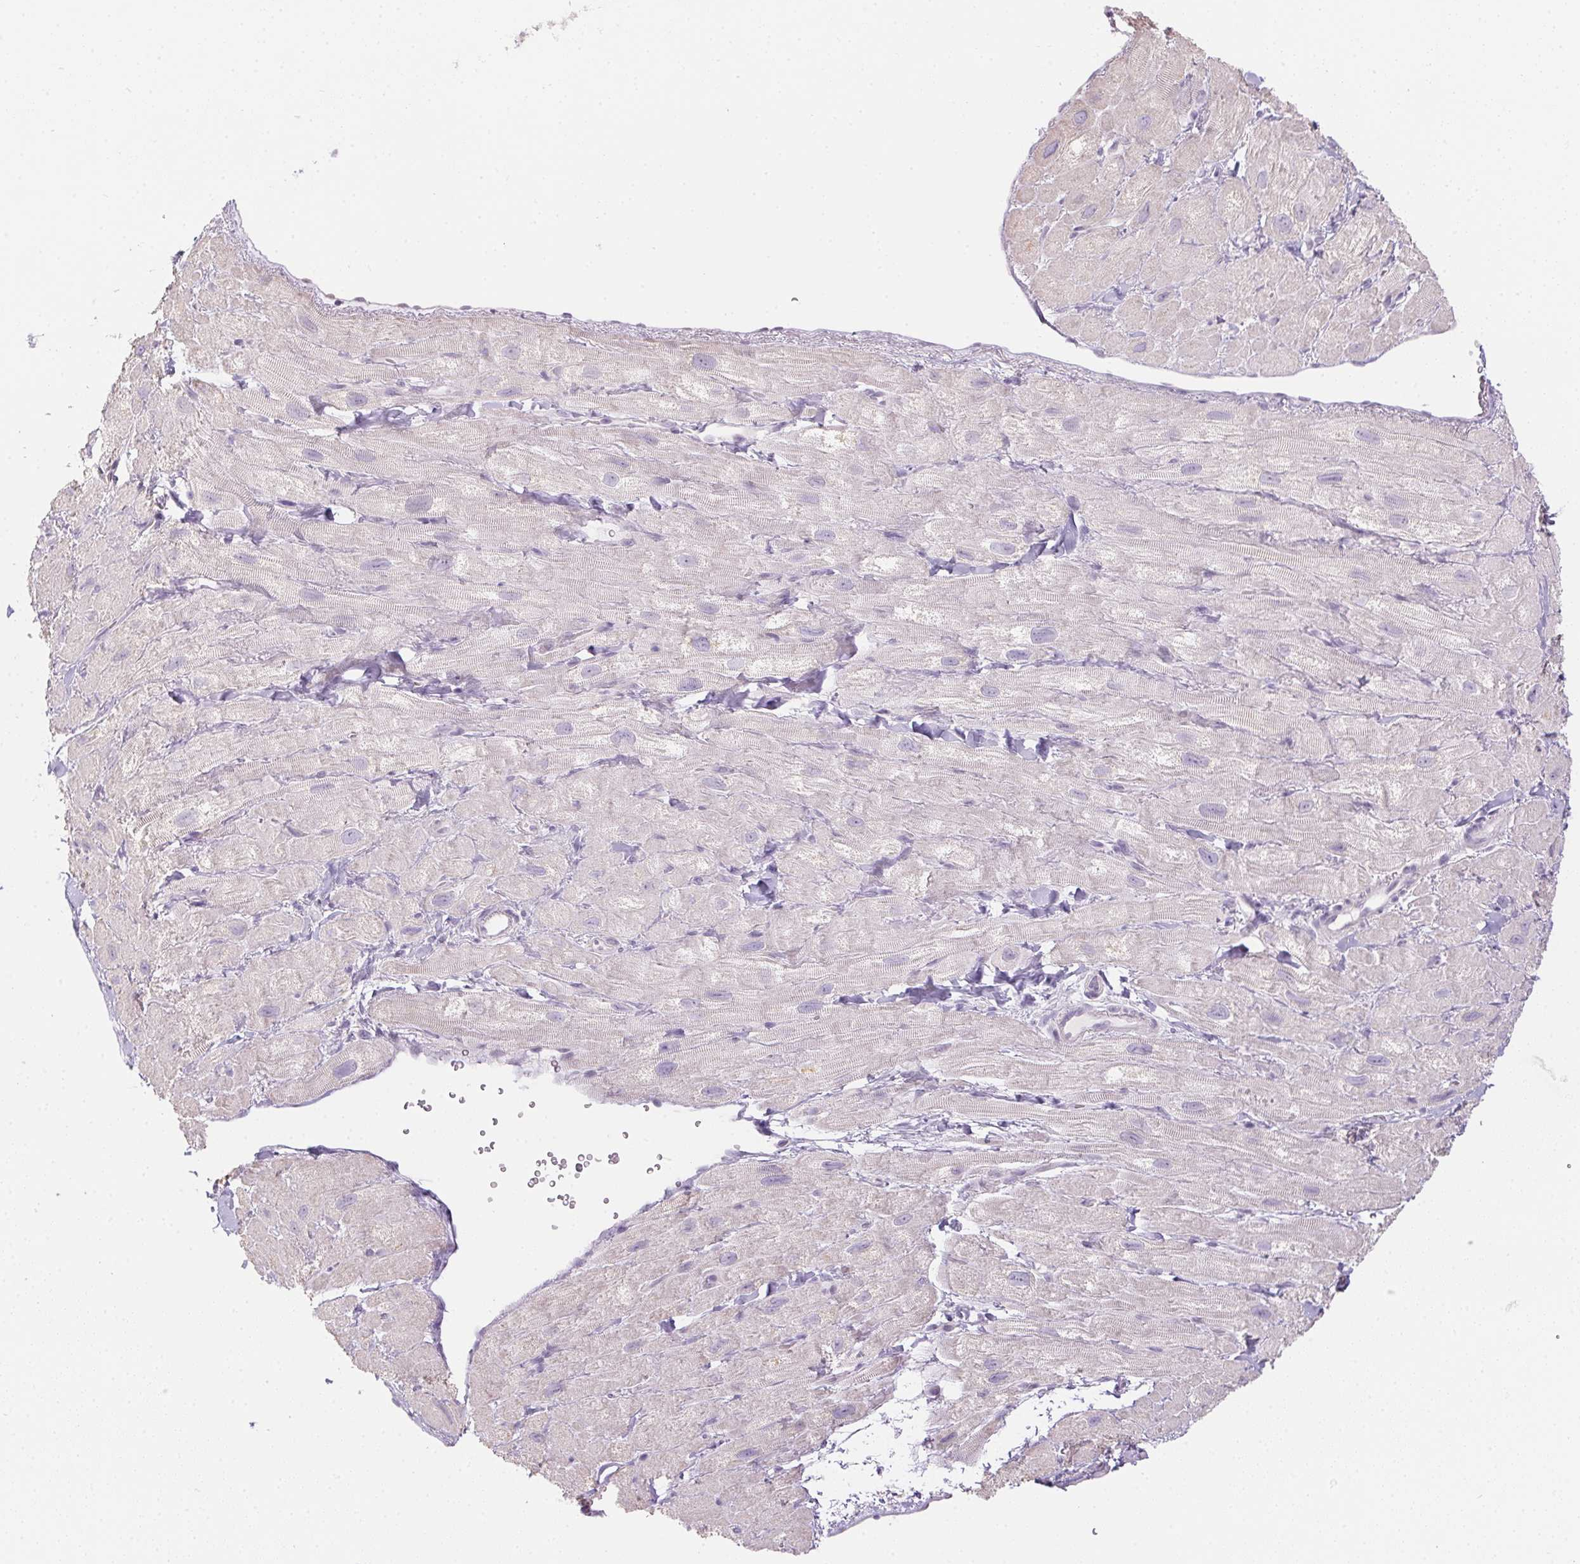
{"staining": {"intensity": "negative", "quantity": "none", "location": "none"}, "tissue": "heart muscle", "cell_type": "Cardiomyocytes", "image_type": "normal", "snomed": [{"axis": "morphology", "description": "Normal tissue, NOS"}, {"axis": "topography", "description": "Heart"}], "caption": "An image of heart muscle stained for a protein shows no brown staining in cardiomyocytes.", "gene": "CTCFL", "patient": {"sex": "female", "age": 62}}